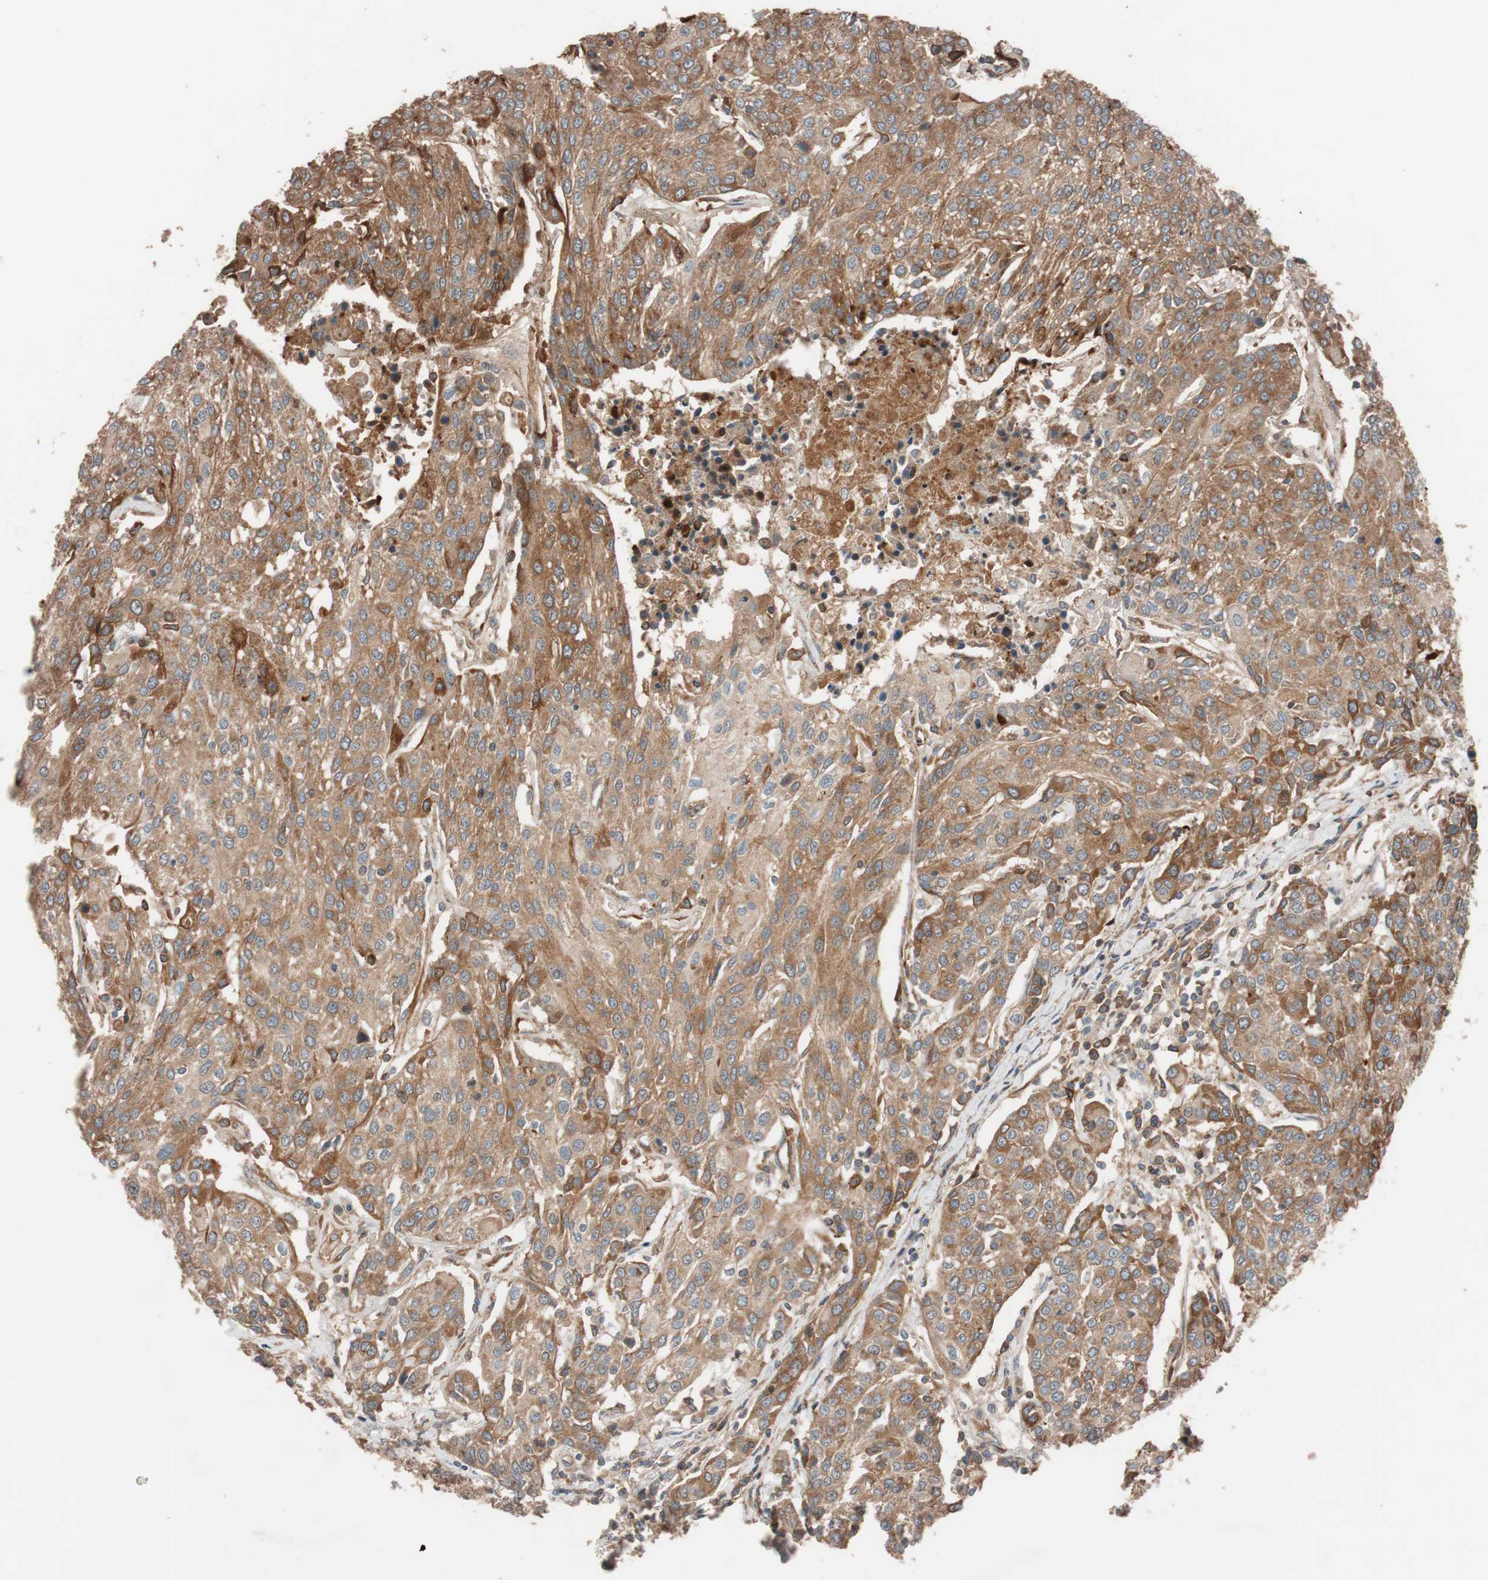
{"staining": {"intensity": "moderate", "quantity": ">75%", "location": "cytoplasmic/membranous"}, "tissue": "urothelial cancer", "cell_type": "Tumor cells", "image_type": "cancer", "snomed": [{"axis": "morphology", "description": "Urothelial carcinoma, High grade"}, {"axis": "topography", "description": "Urinary bladder"}], "caption": "Protein analysis of urothelial cancer tissue displays moderate cytoplasmic/membranous positivity in approximately >75% of tumor cells.", "gene": "SDC4", "patient": {"sex": "female", "age": 85}}